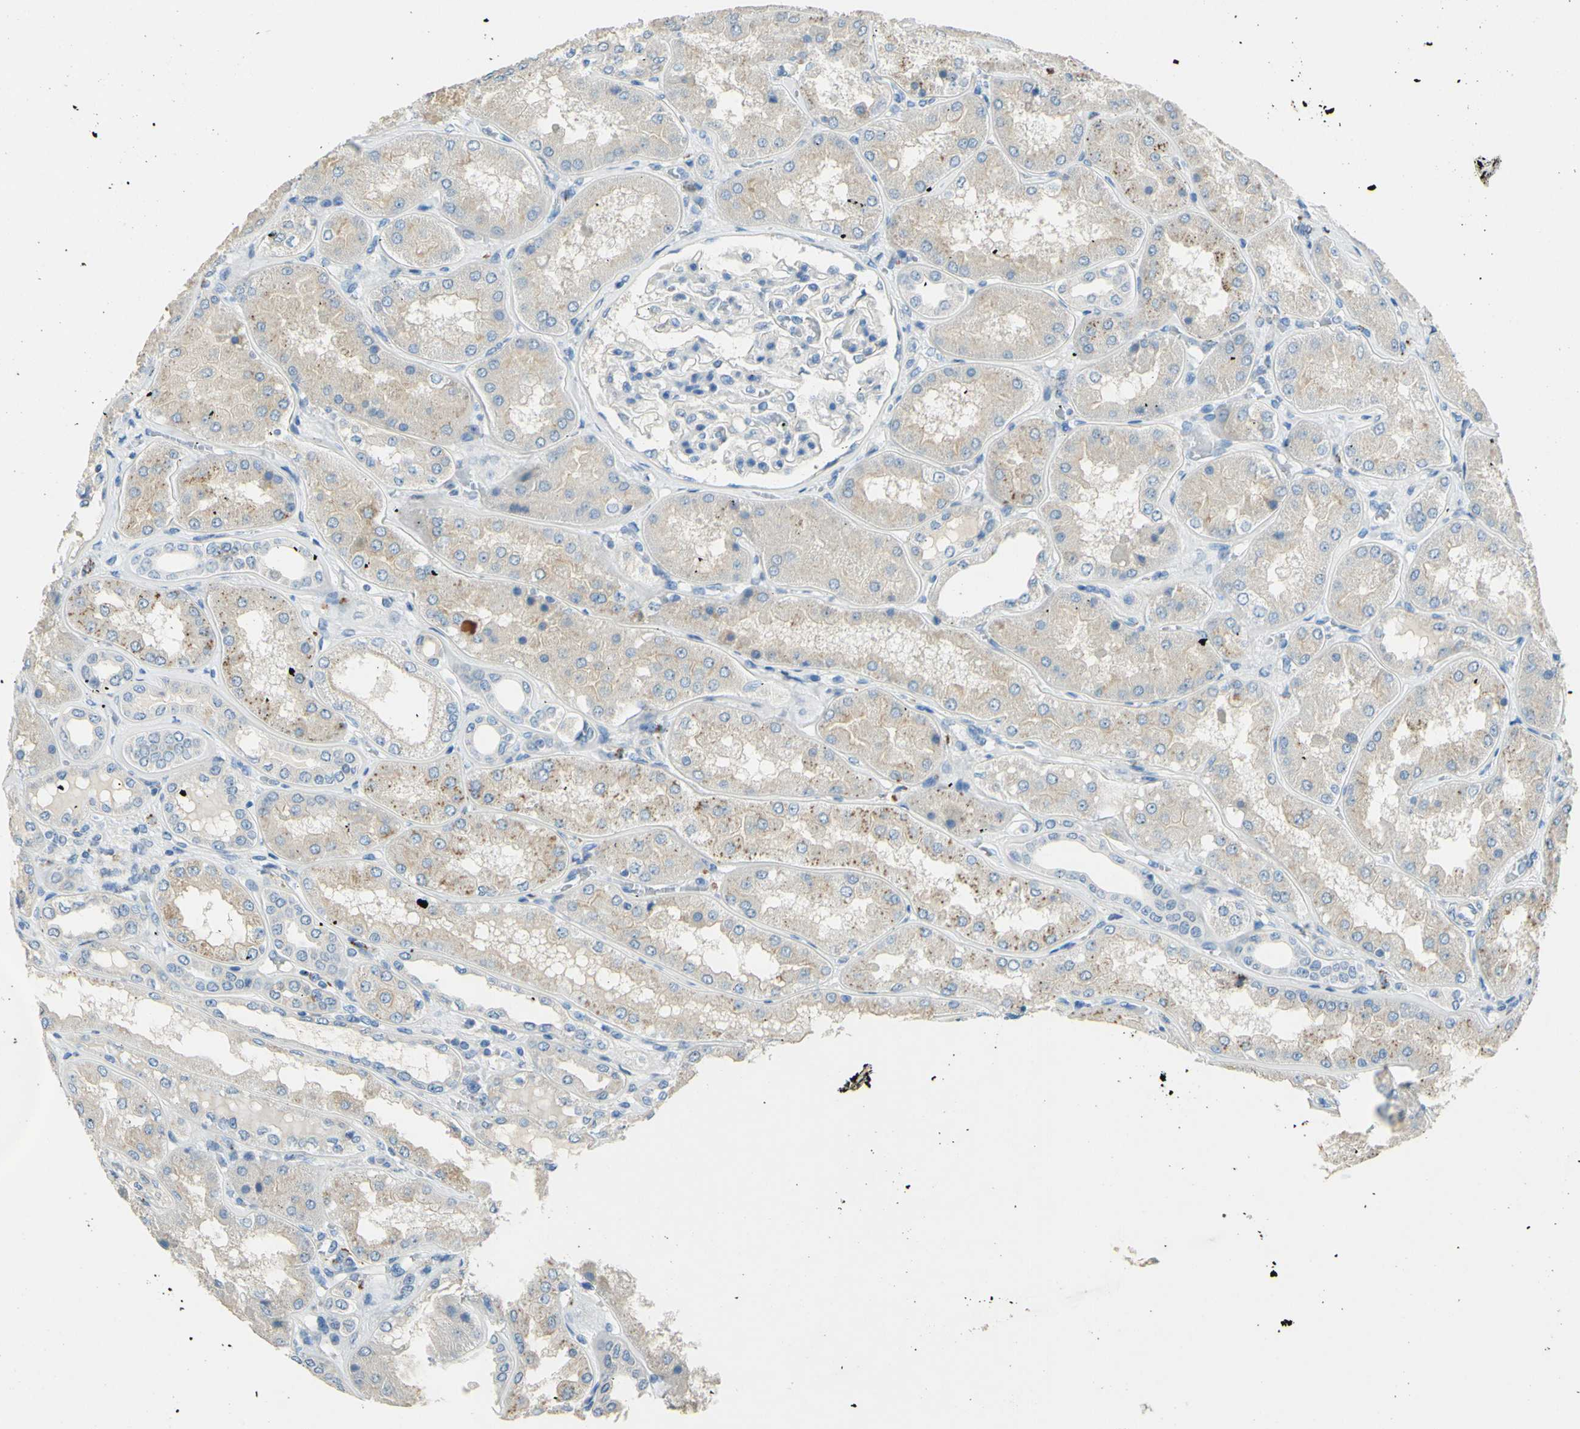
{"staining": {"intensity": "negative", "quantity": "none", "location": "none"}, "tissue": "kidney", "cell_type": "Cells in glomeruli", "image_type": "normal", "snomed": [{"axis": "morphology", "description": "Normal tissue, NOS"}, {"axis": "topography", "description": "Kidney"}], "caption": "IHC image of normal kidney: human kidney stained with DAB (3,3'-diaminobenzidine) exhibits no significant protein staining in cells in glomeruli. (Stains: DAB (3,3'-diaminobenzidine) IHC with hematoxylin counter stain, Microscopy: brightfield microscopy at high magnification).", "gene": "CDH10", "patient": {"sex": "female", "age": 56}}